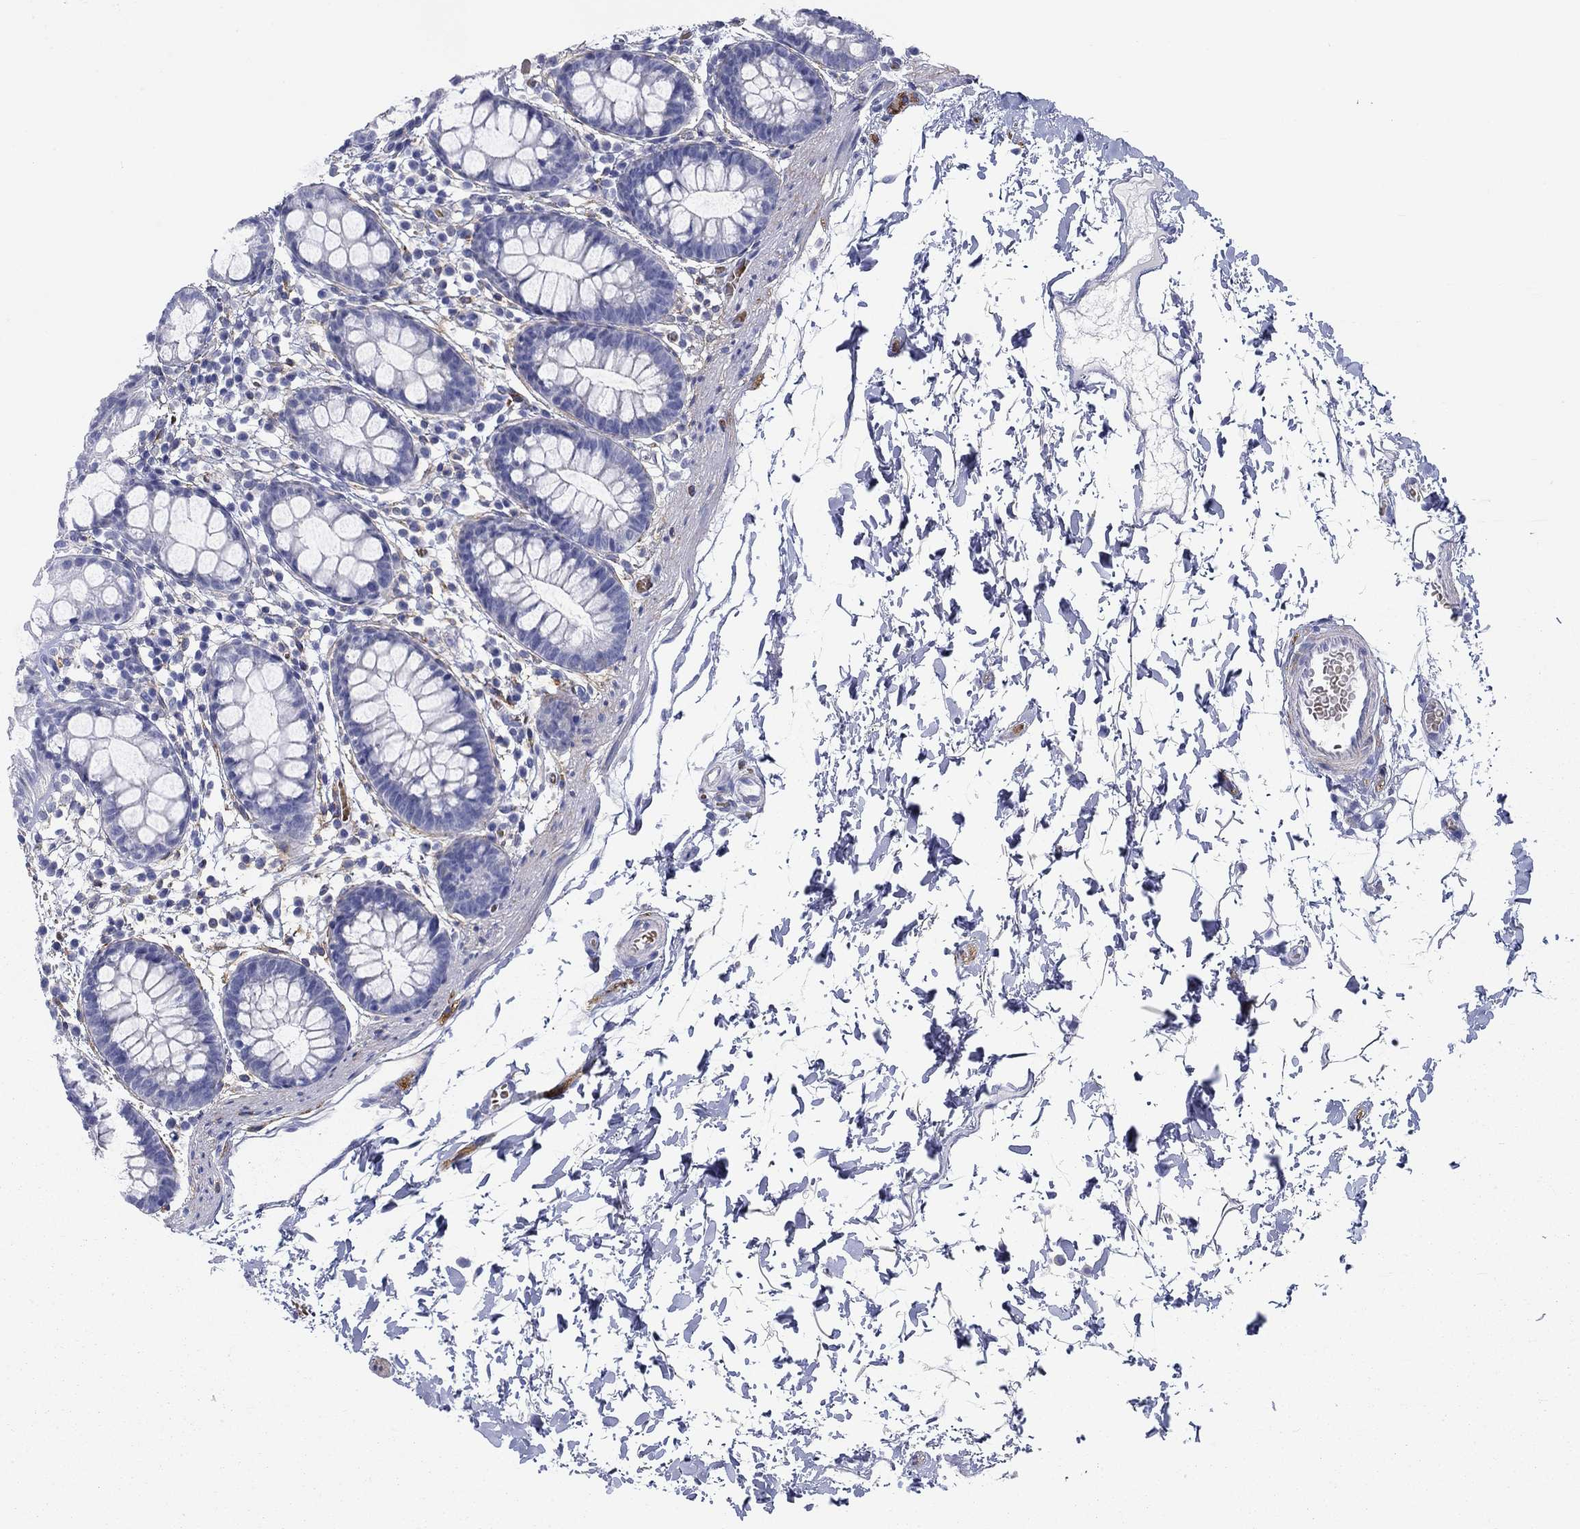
{"staining": {"intensity": "negative", "quantity": "none", "location": "none"}, "tissue": "rectum", "cell_type": "Glandular cells", "image_type": "normal", "snomed": [{"axis": "morphology", "description": "Normal tissue, NOS"}, {"axis": "topography", "description": "Rectum"}], "caption": "Immunohistochemistry image of normal rectum stained for a protein (brown), which shows no positivity in glandular cells.", "gene": "GPC1", "patient": {"sex": "male", "age": 57}}